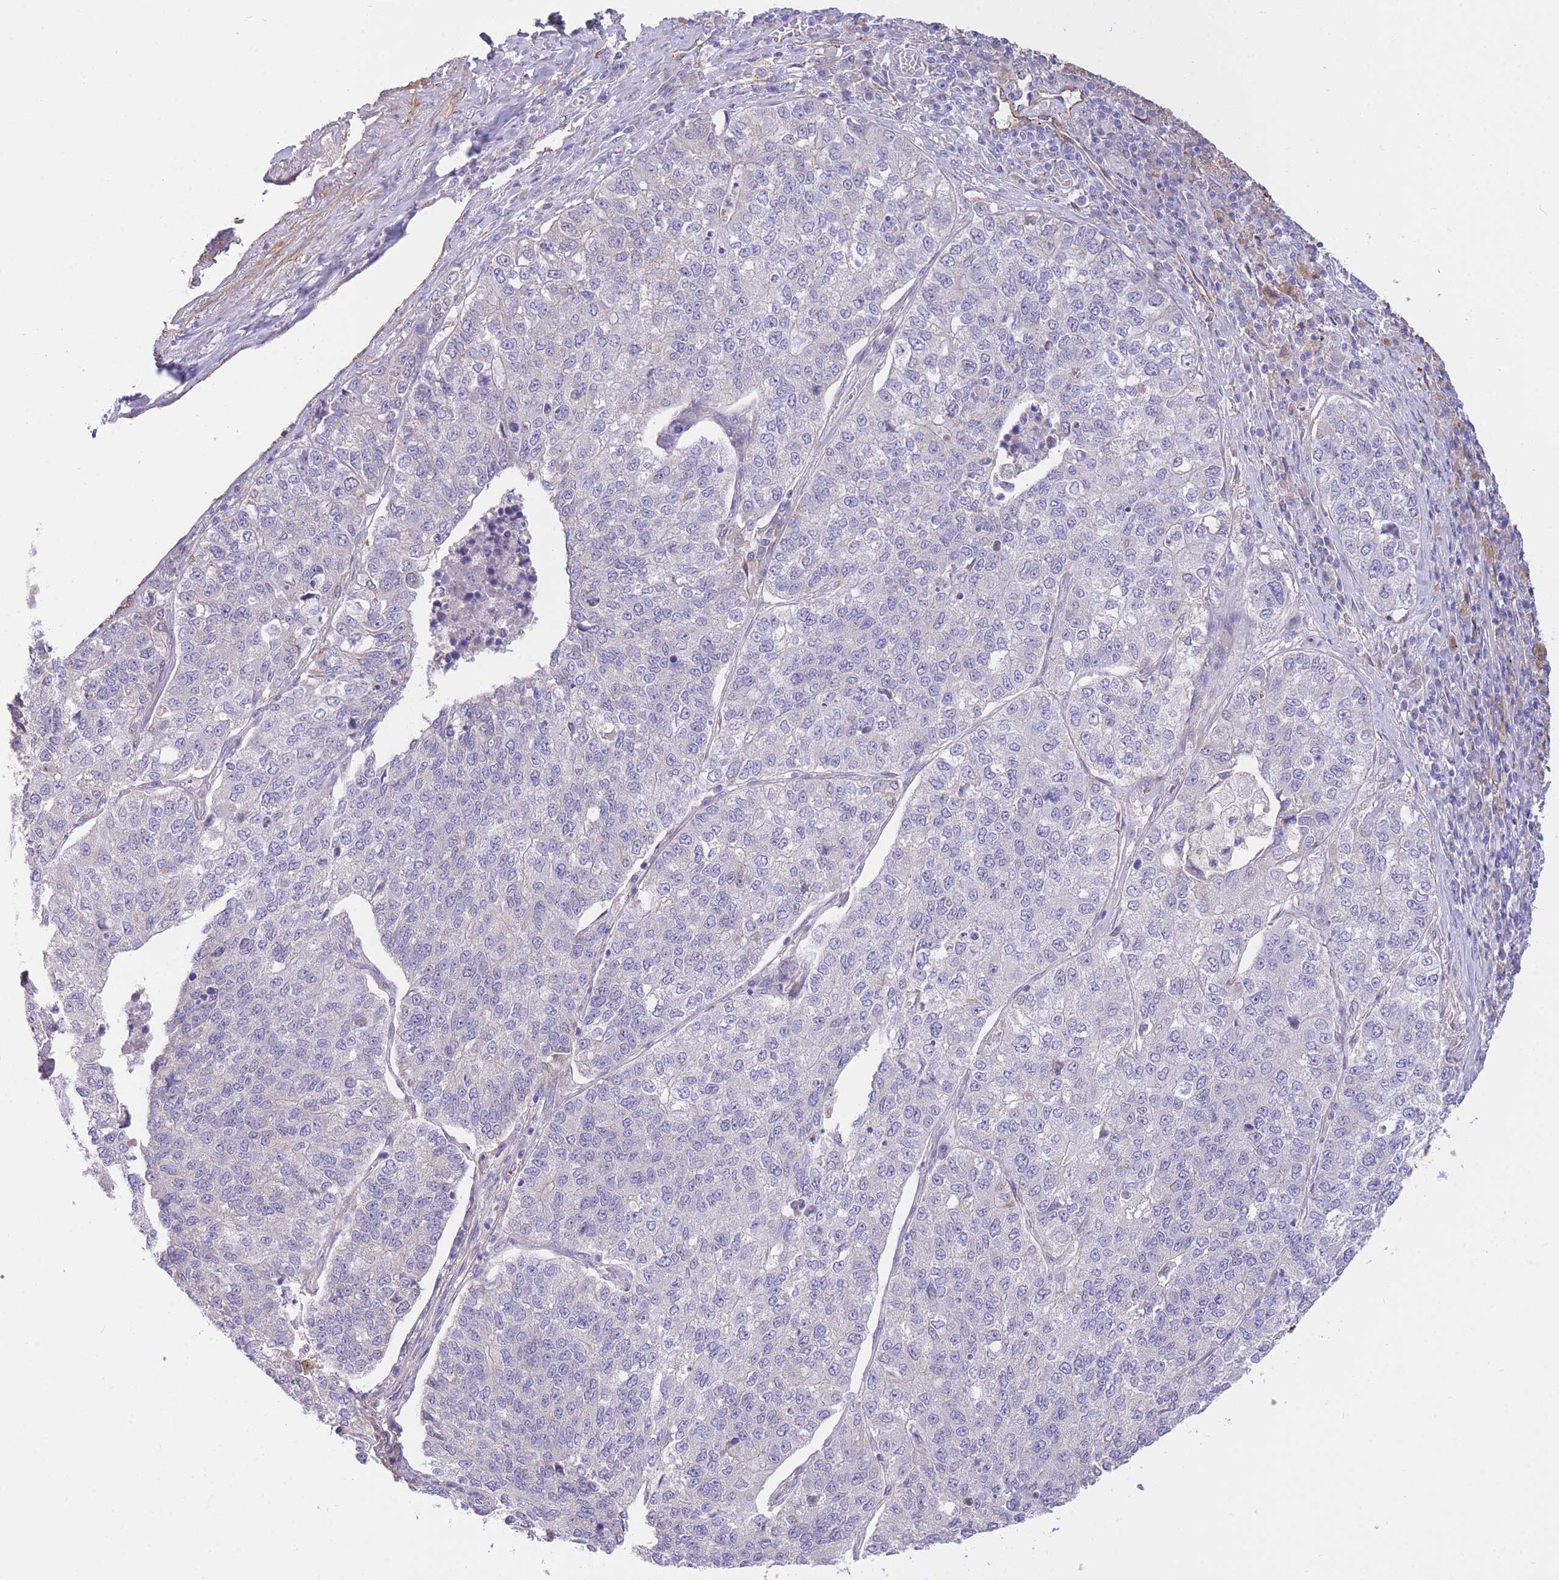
{"staining": {"intensity": "negative", "quantity": "none", "location": "none"}, "tissue": "lung cancer", "cell_type": "Tumor cells", "image_type": "cancer", "snomed": [{"axis": "morphology", "description": "Adenocarcinoma, NOS"}, {"axis": "topography", "description": "Lung"}], "caption": "Tumor cells show no significant protein expression in lung adenocarcinoma.", "gene": "PGM1", "patient": {"sex": "male", "age": 49}}